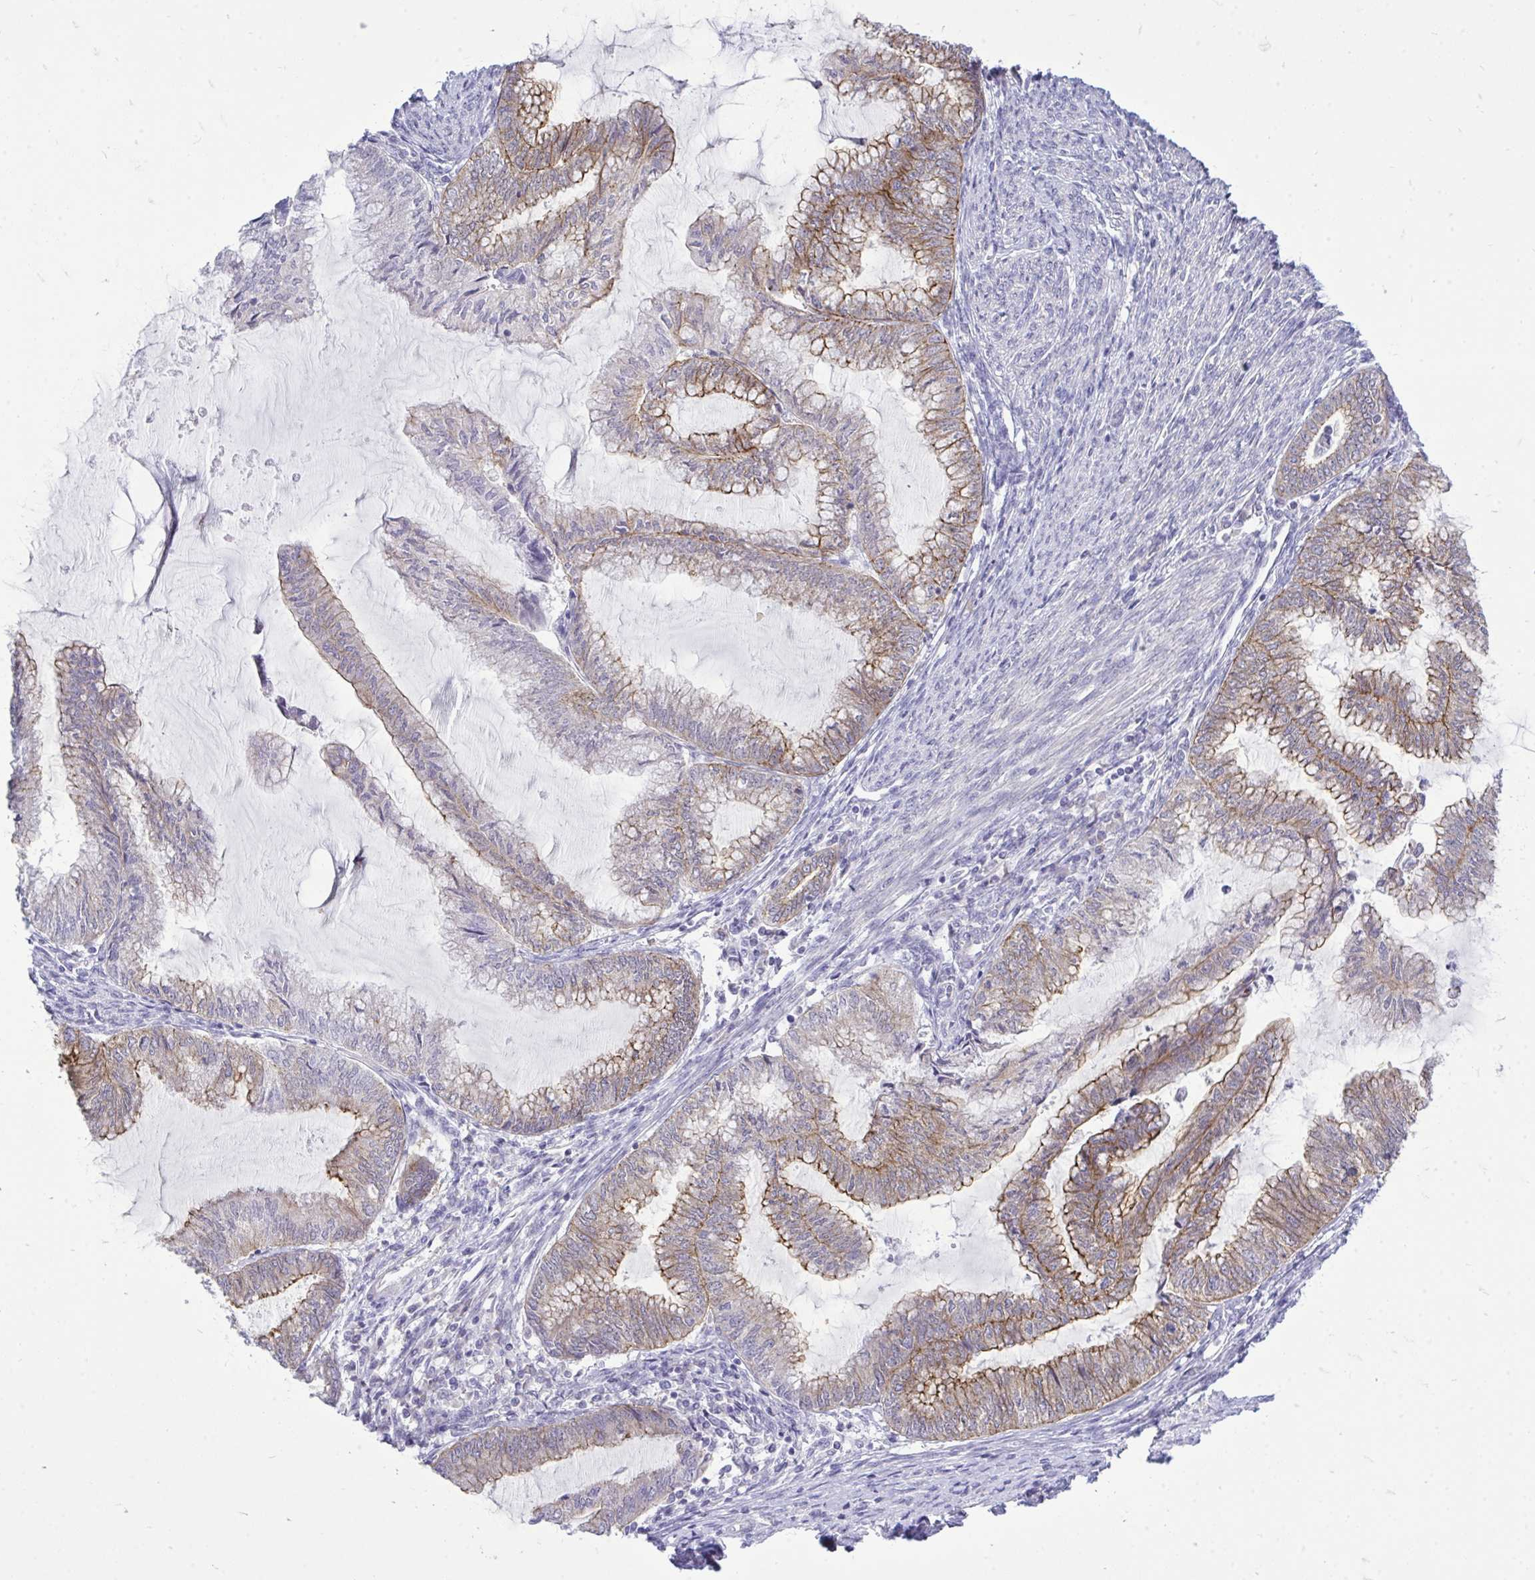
{"staining": {"intensity": "moderate", "quantity": "<25%", "location": "cytoplasmic/membranous"}, "tissue": "endometrial cancer", "cell_type": "Tumor cells", "image_type": "cancer", "snomed": [{"axis": "morphology", "description": "Adenocarcinoma, NOS"}, {"axis": "topography", "description": "Endometrium"}], "caption": "Immunohistochemistry (DAB) staining of human endometrial cancer demonstrates moderate cytoplasmic/membranous protein expression in approximately <25% of tumor cells. (Brightfield microscopy of DAB IHC at high magnification).", "gene": "SPTBN2", "patient": {"sex": "female", "age": 79}}